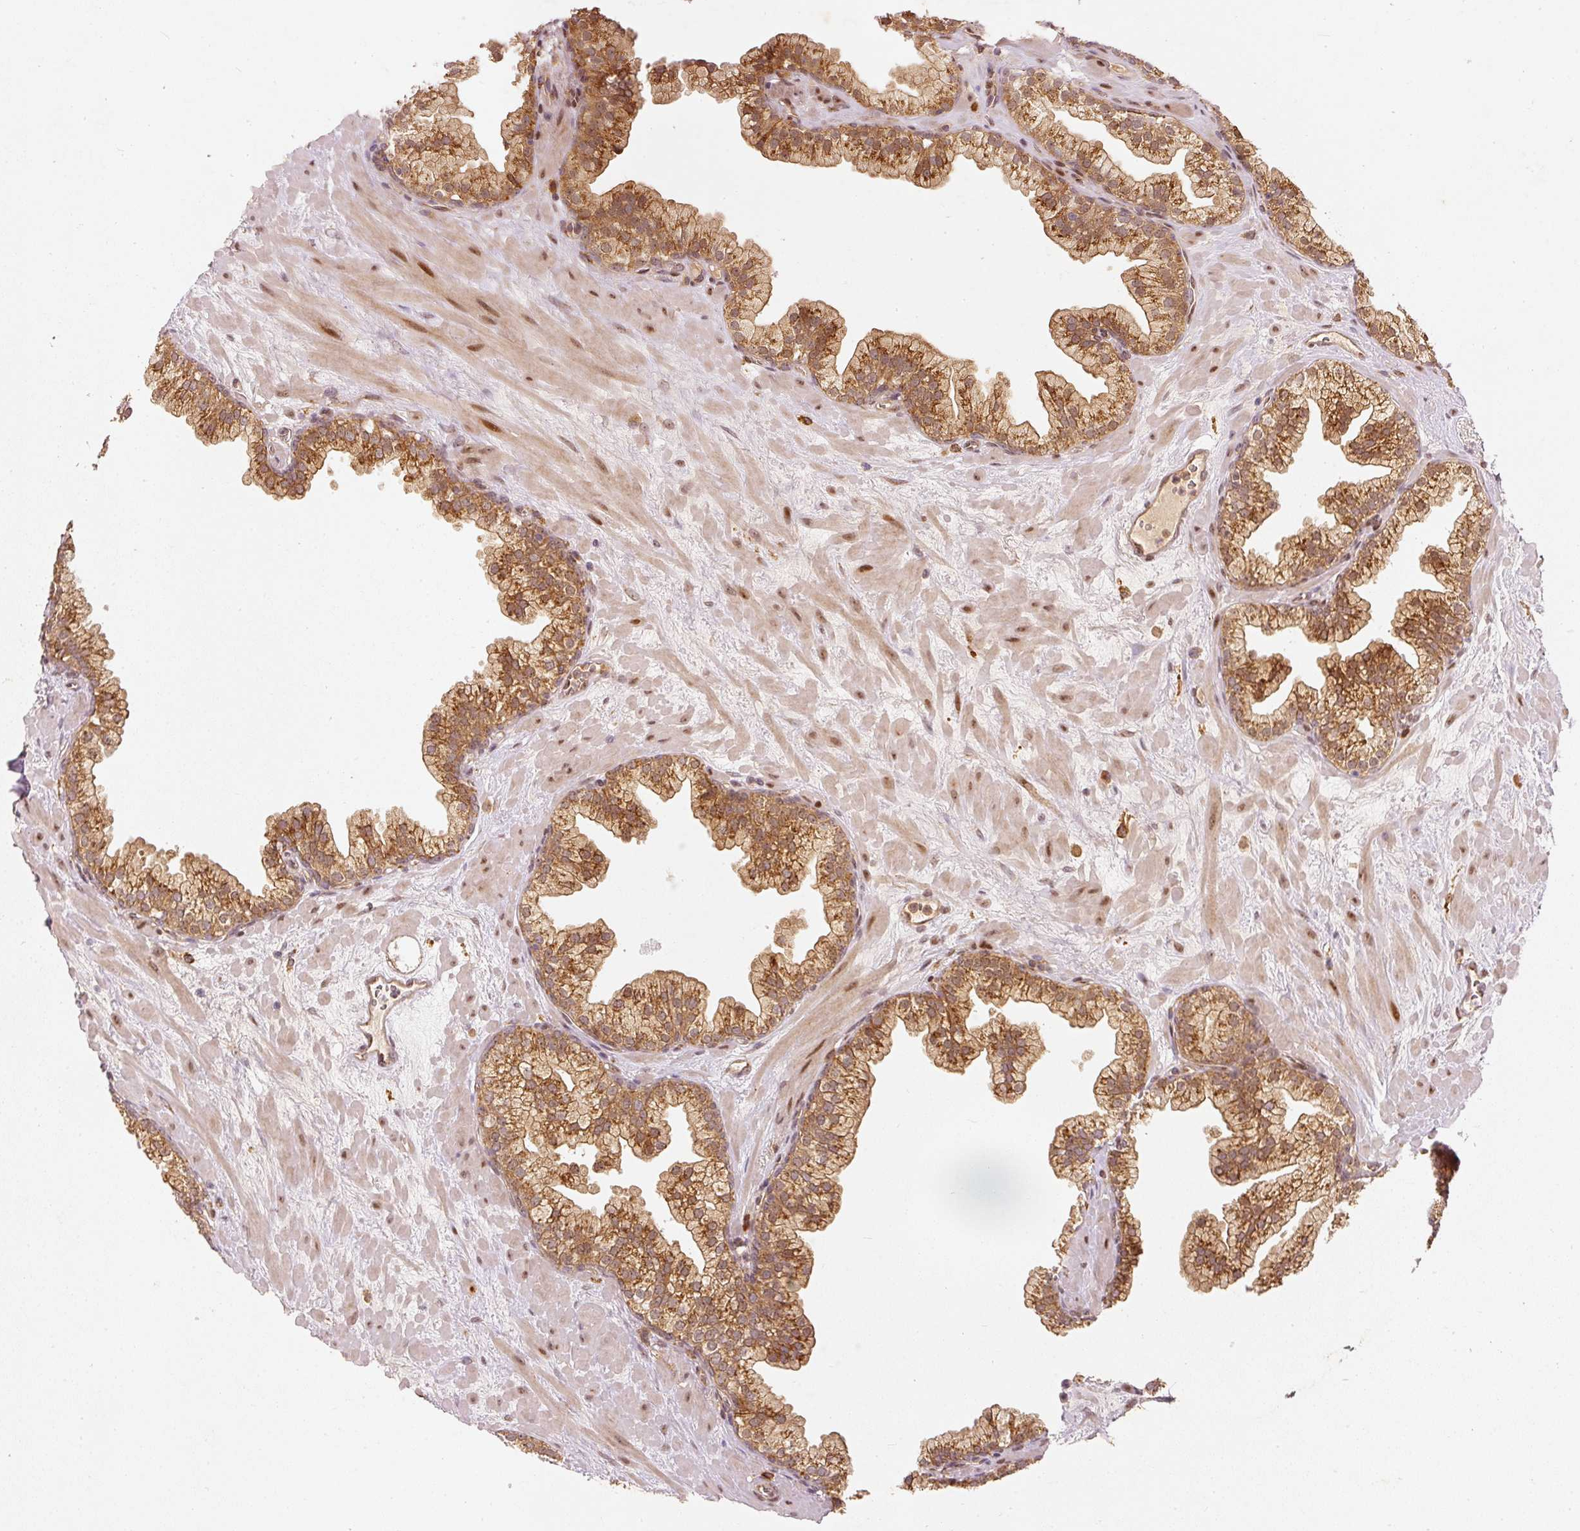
{"staining": {"intensity": "moderate", "quantity": ">75%", "location": "cytoplasmic/membranous"}, "tissue": "prostate", "cell_type": "Glandular cells", "image_type": "normal", "snomed": [{"axis": "morphology", "description": "Normal tissue, NOS"}, {"axis": "topography", "description": "Prostate"}, {"axis": "topography", "description": "Peripheral nerve tissue"}], "caption": "Immunohistochemical staining of normal prostate exhibits moderate cytoplasmic/membranous protein positivity in about >75% of glandular cells. Ihc stains the protein of interest in brown and the nuclei are stained blue.", "gene": "ZNF580", "patient": {"sex": "male", "age": 61}}